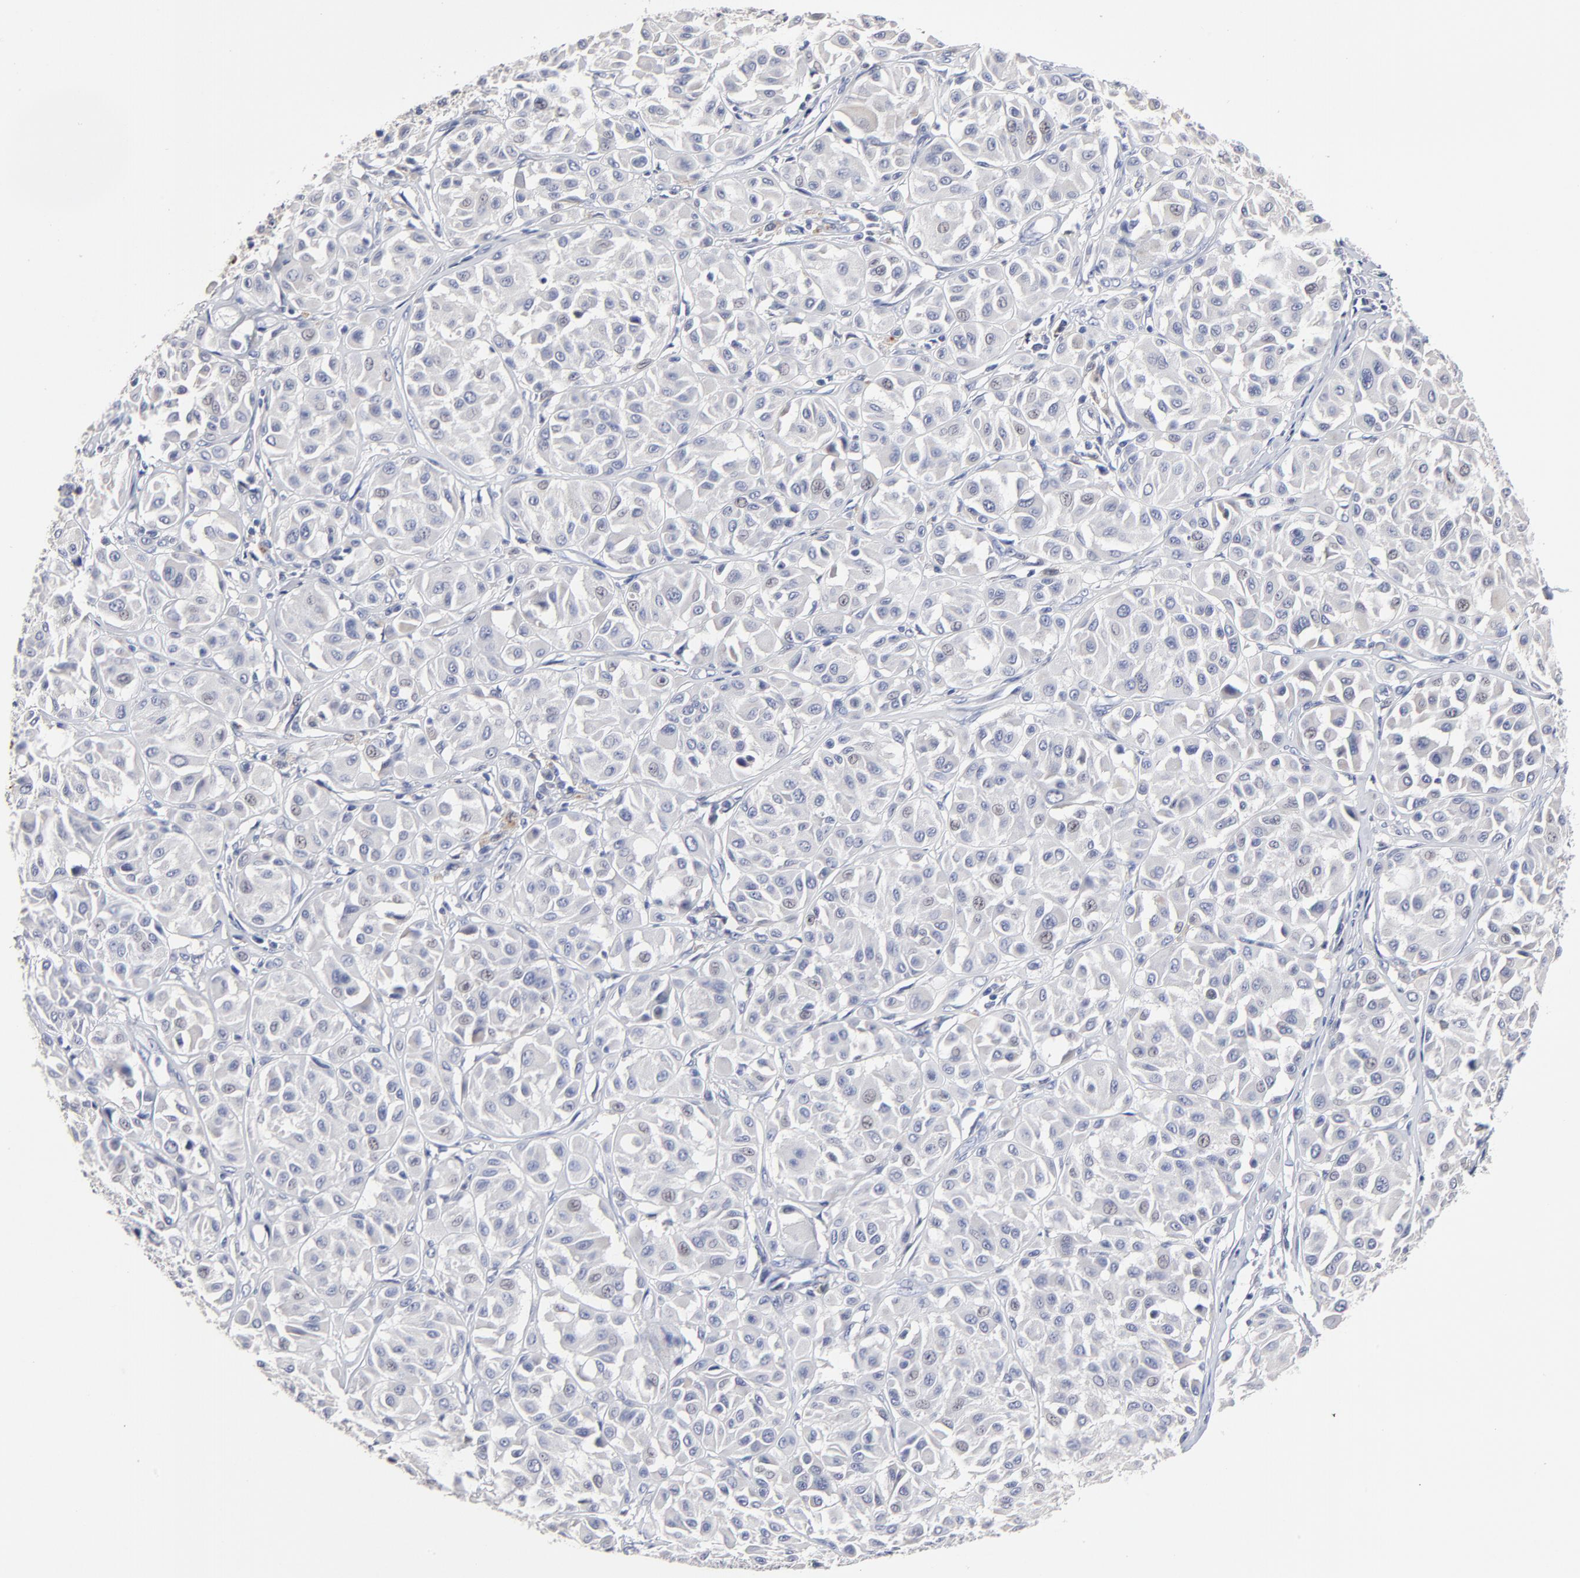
{"staining": {"intensity": "negative", "quantity": "none", "location": "none"}, "tissue": "melanoma", "cell_type": "Tumor cells", "image_type": "cancer", "snomed": [{"axis": "morphology", "description": "Malignant melanoma, Metastatic site"}, {"axis": "topography", "description": "Soft tissue"}], "caption": "The IHC photomicrograph has no significant staining in tumor cells of melanoma tissue.", "gene": "CXADR", "patient": {"sex": "male", "age": 41}}